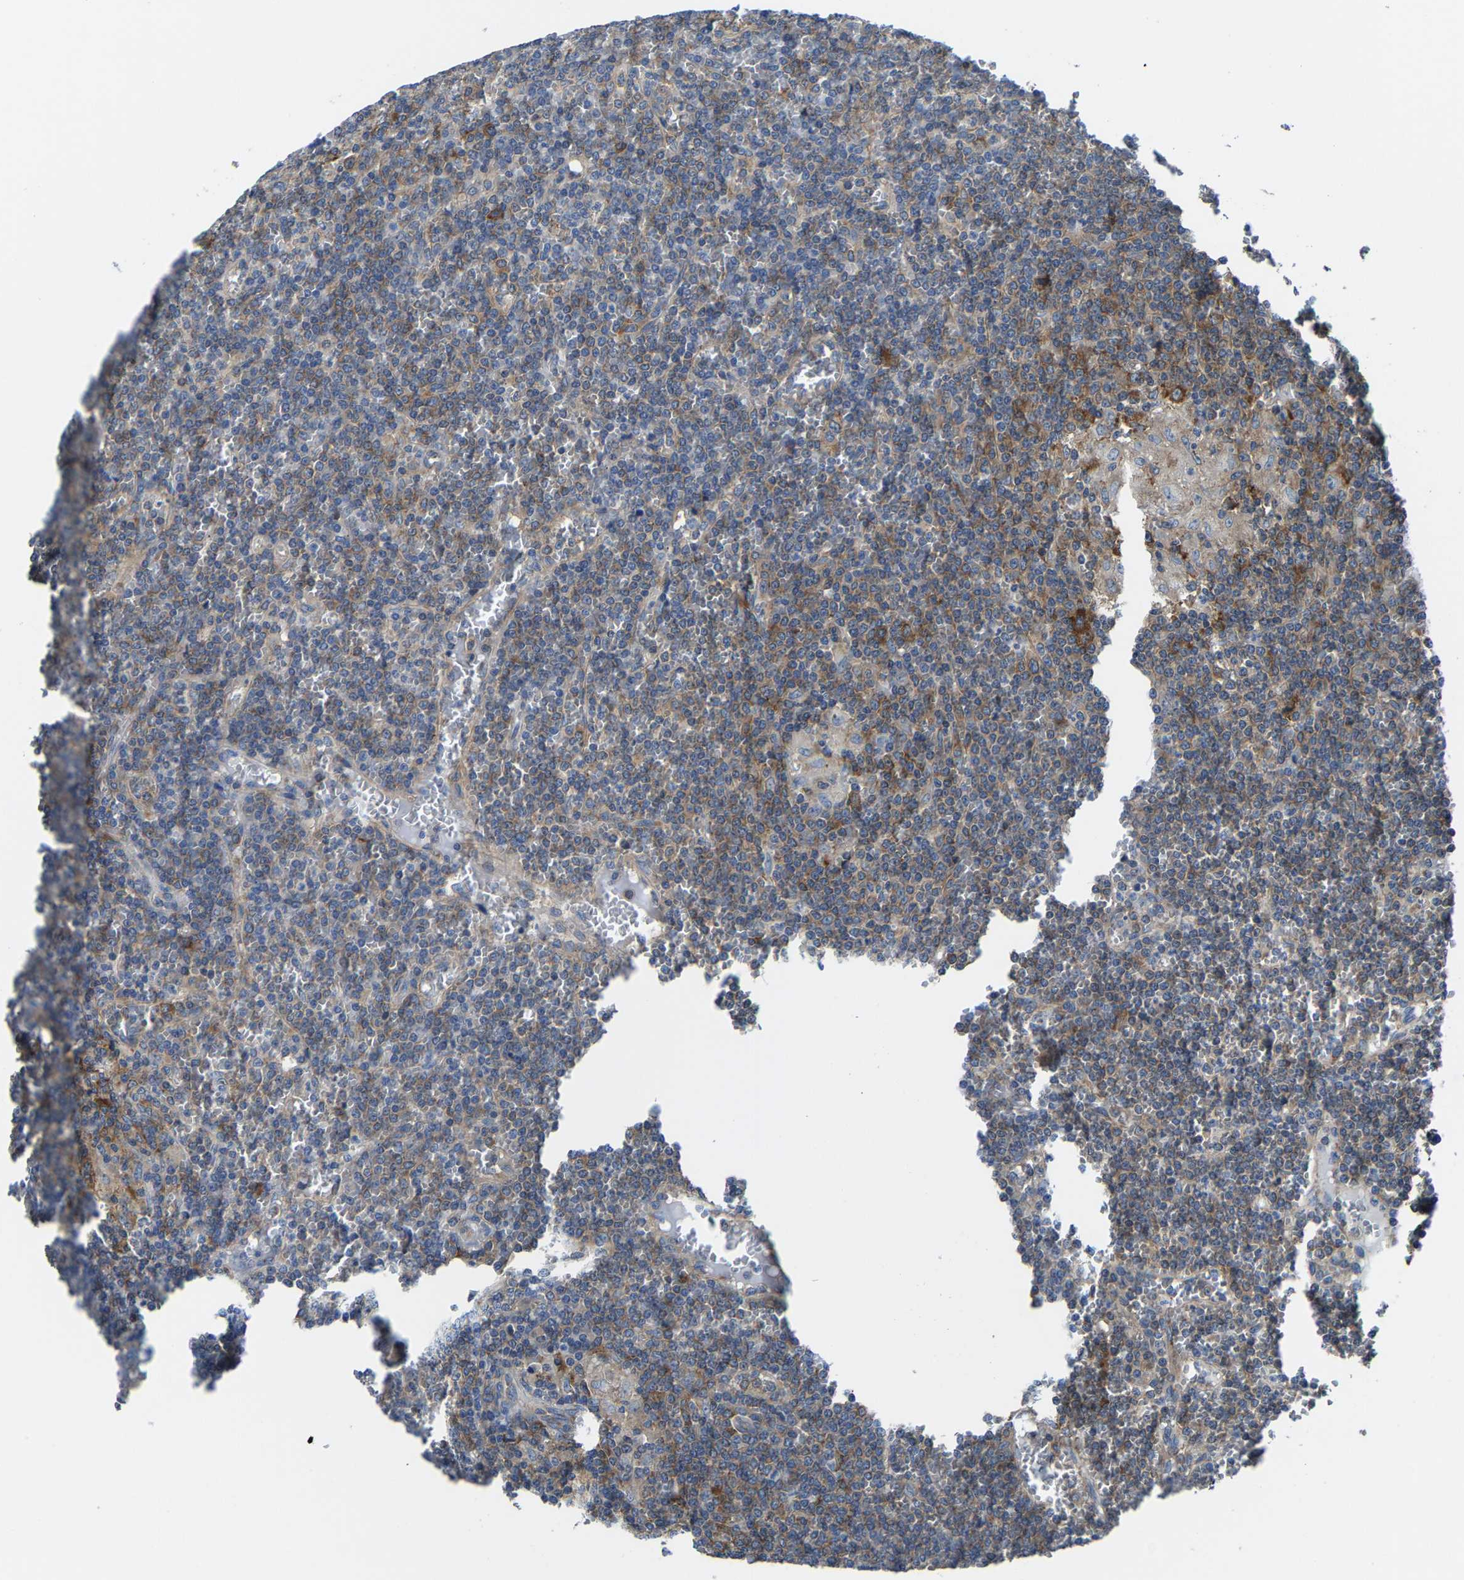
{"staining": {"intensity": "moderate", "quantity": "25%-75%", "location": "cytoplasmic/membranous"}, "tissue": "lymphoma", "cell_type": "Tumor cells", "image_type": "cancer", "snomed": [{"axis": "morphology", "description": "Malignant lymphoma, non-Hodgkin's type, Low grade"}, {"axis": "topography", "description": "Spleen"}], "caption": "IHC image of human low-grade malignant lymphoma, non-Hodgkin's type stained for a protein (brown), which demonstrates medium levels of moderate cytoplasmic/membranous positivity in about 25%-75% of tumor cells.", "gene": "G3BP2", "patient": {"sex": "female", "age": 19}}